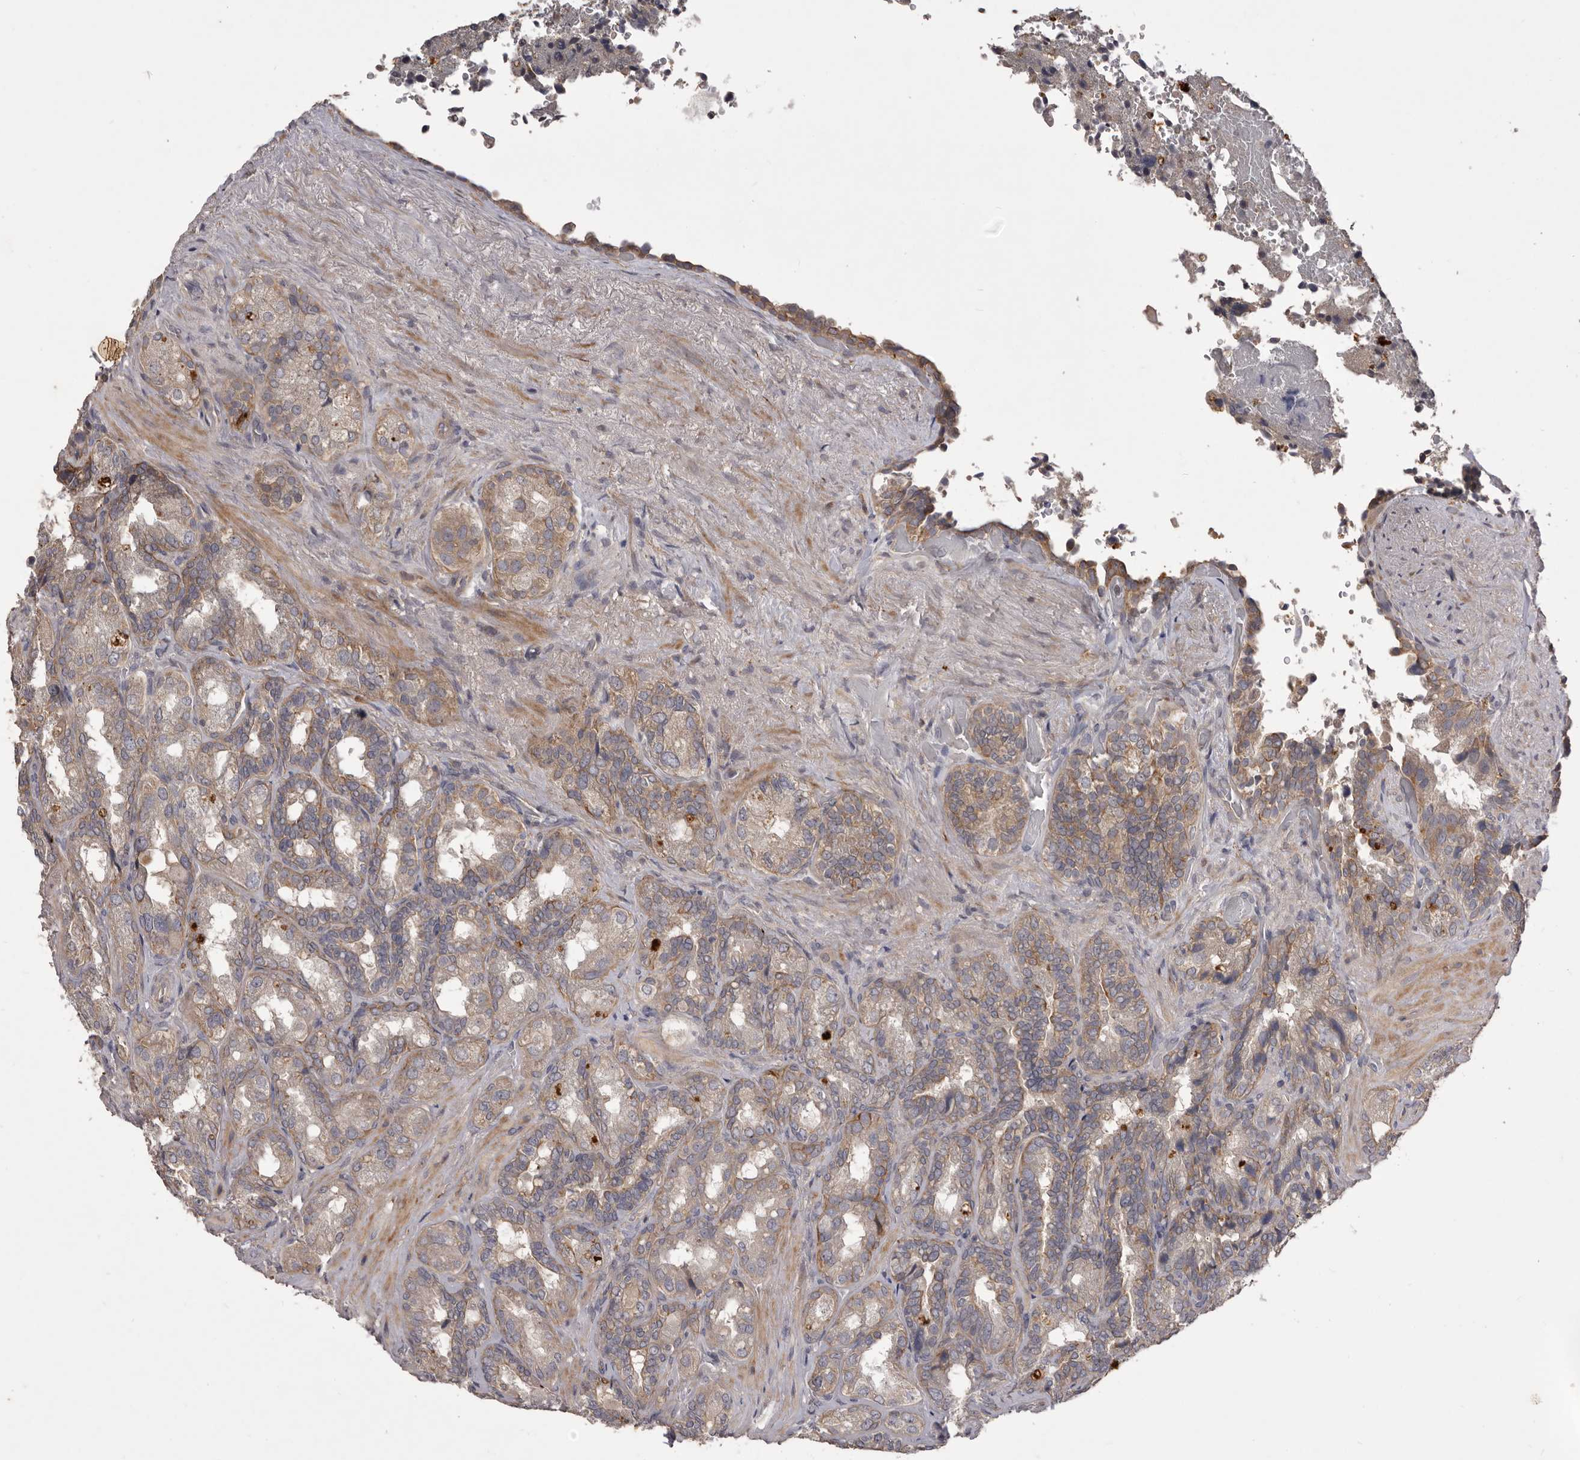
{"staining": {"intensity": "weak", "quantity": ">75%", "location": "cytoplasmic/membranous"}, "tissue": "seminal vesicle", "cell_type": "Glandular cells", "image_type": "normal", "snomed": [{"axis": "morphology", "description": "Normal tissue, NOS"}, {"axis": "topography", "description": "Seminal veicle"}, {"axis": "topography", "description": "Peripheral nerve tissue"}], "caption": "Weak cytoplasmic/membranous expression for a protein is appreciated in approximately >75% of glandular cells of unremarkable seminal vesicle using IHC.", "gene": "PNRC1", "patient": {"sex": "male", "age": 63}}